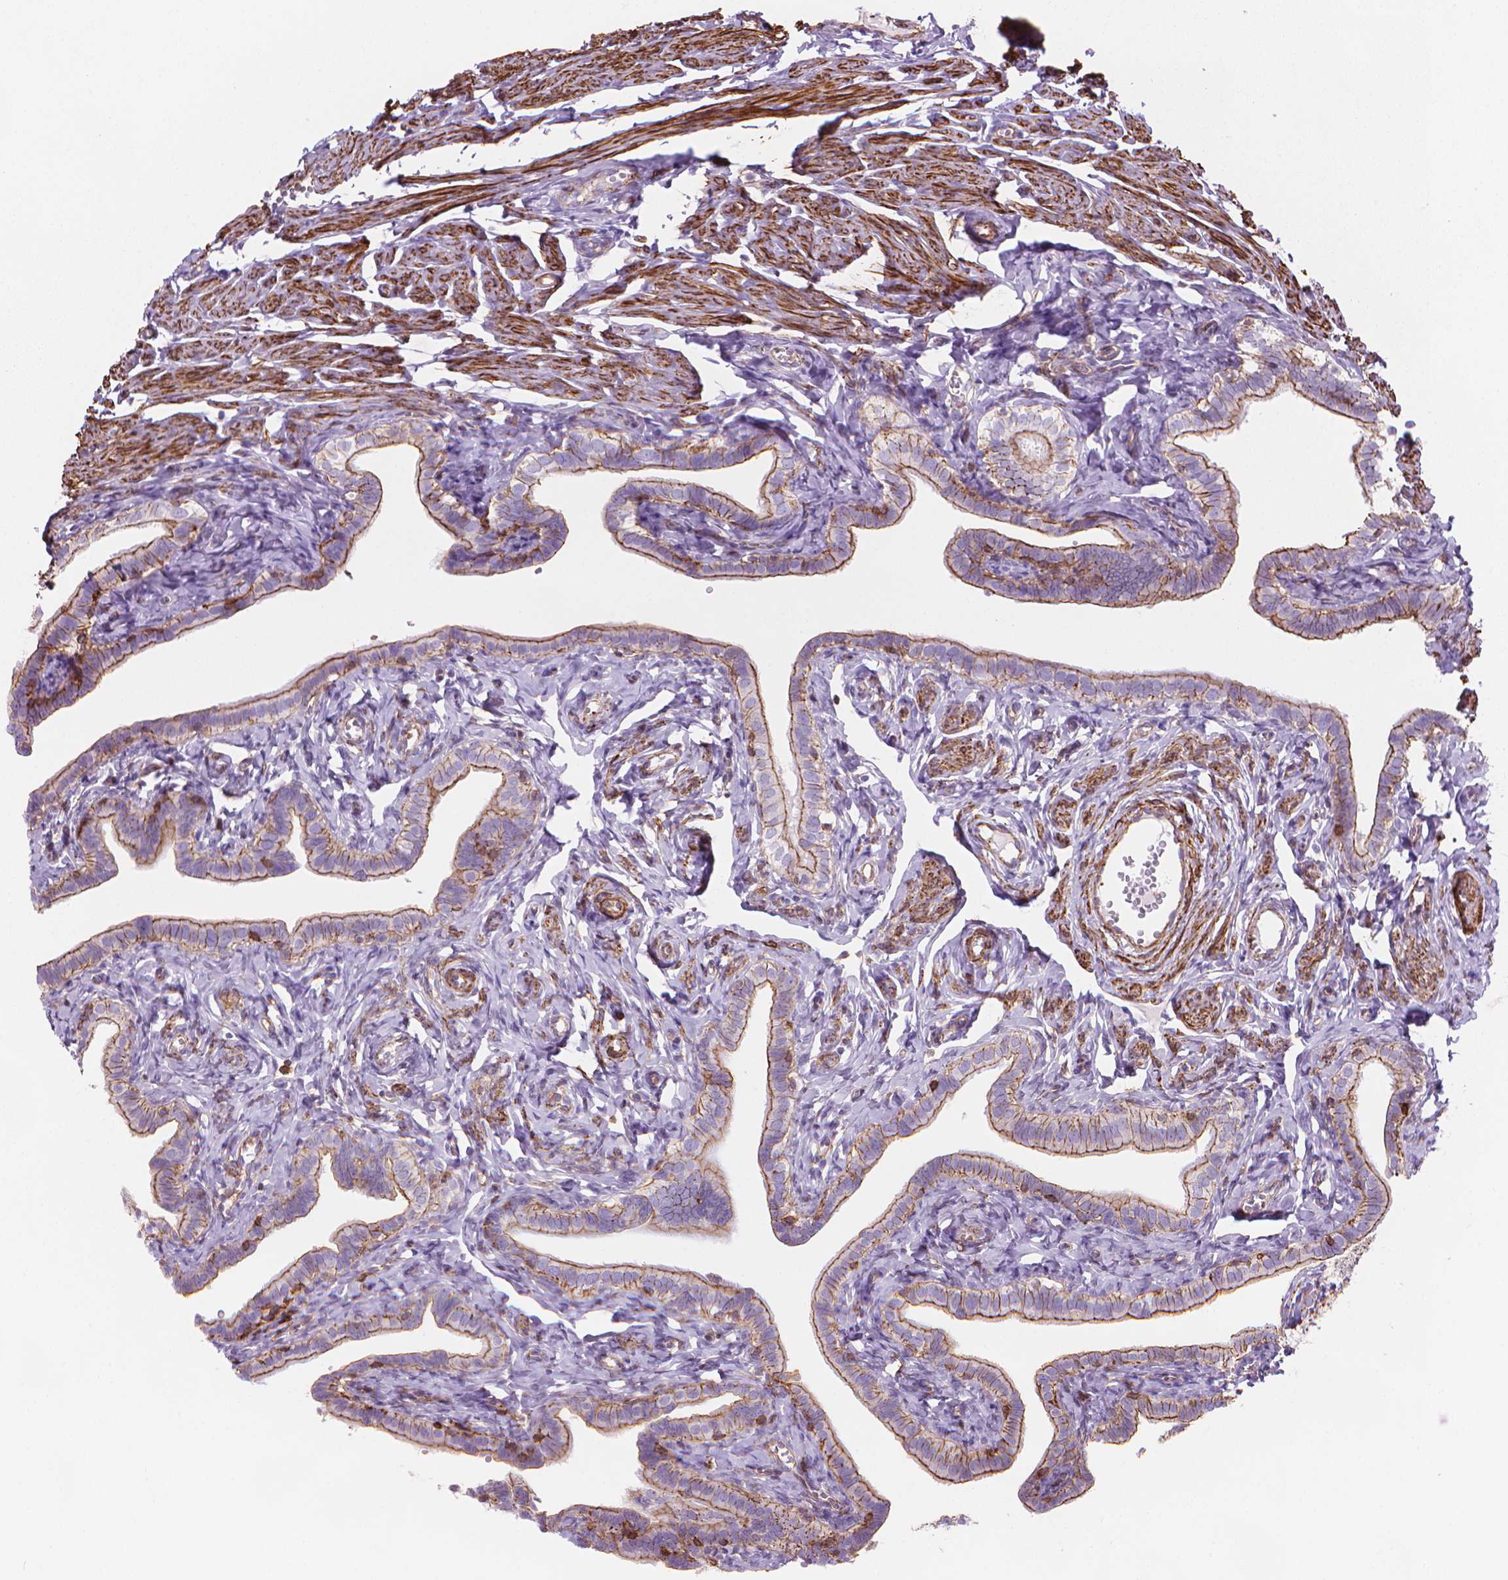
{"staining": {"intensity": "moderate", "quantity": ">75%", "location": "cytoplasmic/membranous"}, "tissue": "fallopian tube", "cell_type": "Glandular cells", "image_type": "normal", "snomed": [{"axis": "morphology", "description": "Normal tissue, NOS"}, {"axis": "topography", "description": "Fallopian tube"}], "caption": "IHC histopathology image of benign fallopian tube: fallopian tube stained using immunohistochemistry (IHC) exhibits medium levels of moderate protein expression localized specifically in the cytoplasmic/membranous of glandular cells, appearing as a cytoplasmic/membranous brown color.", "gene": "PATJ", "patient": {"sex": "female", "age": 41}}